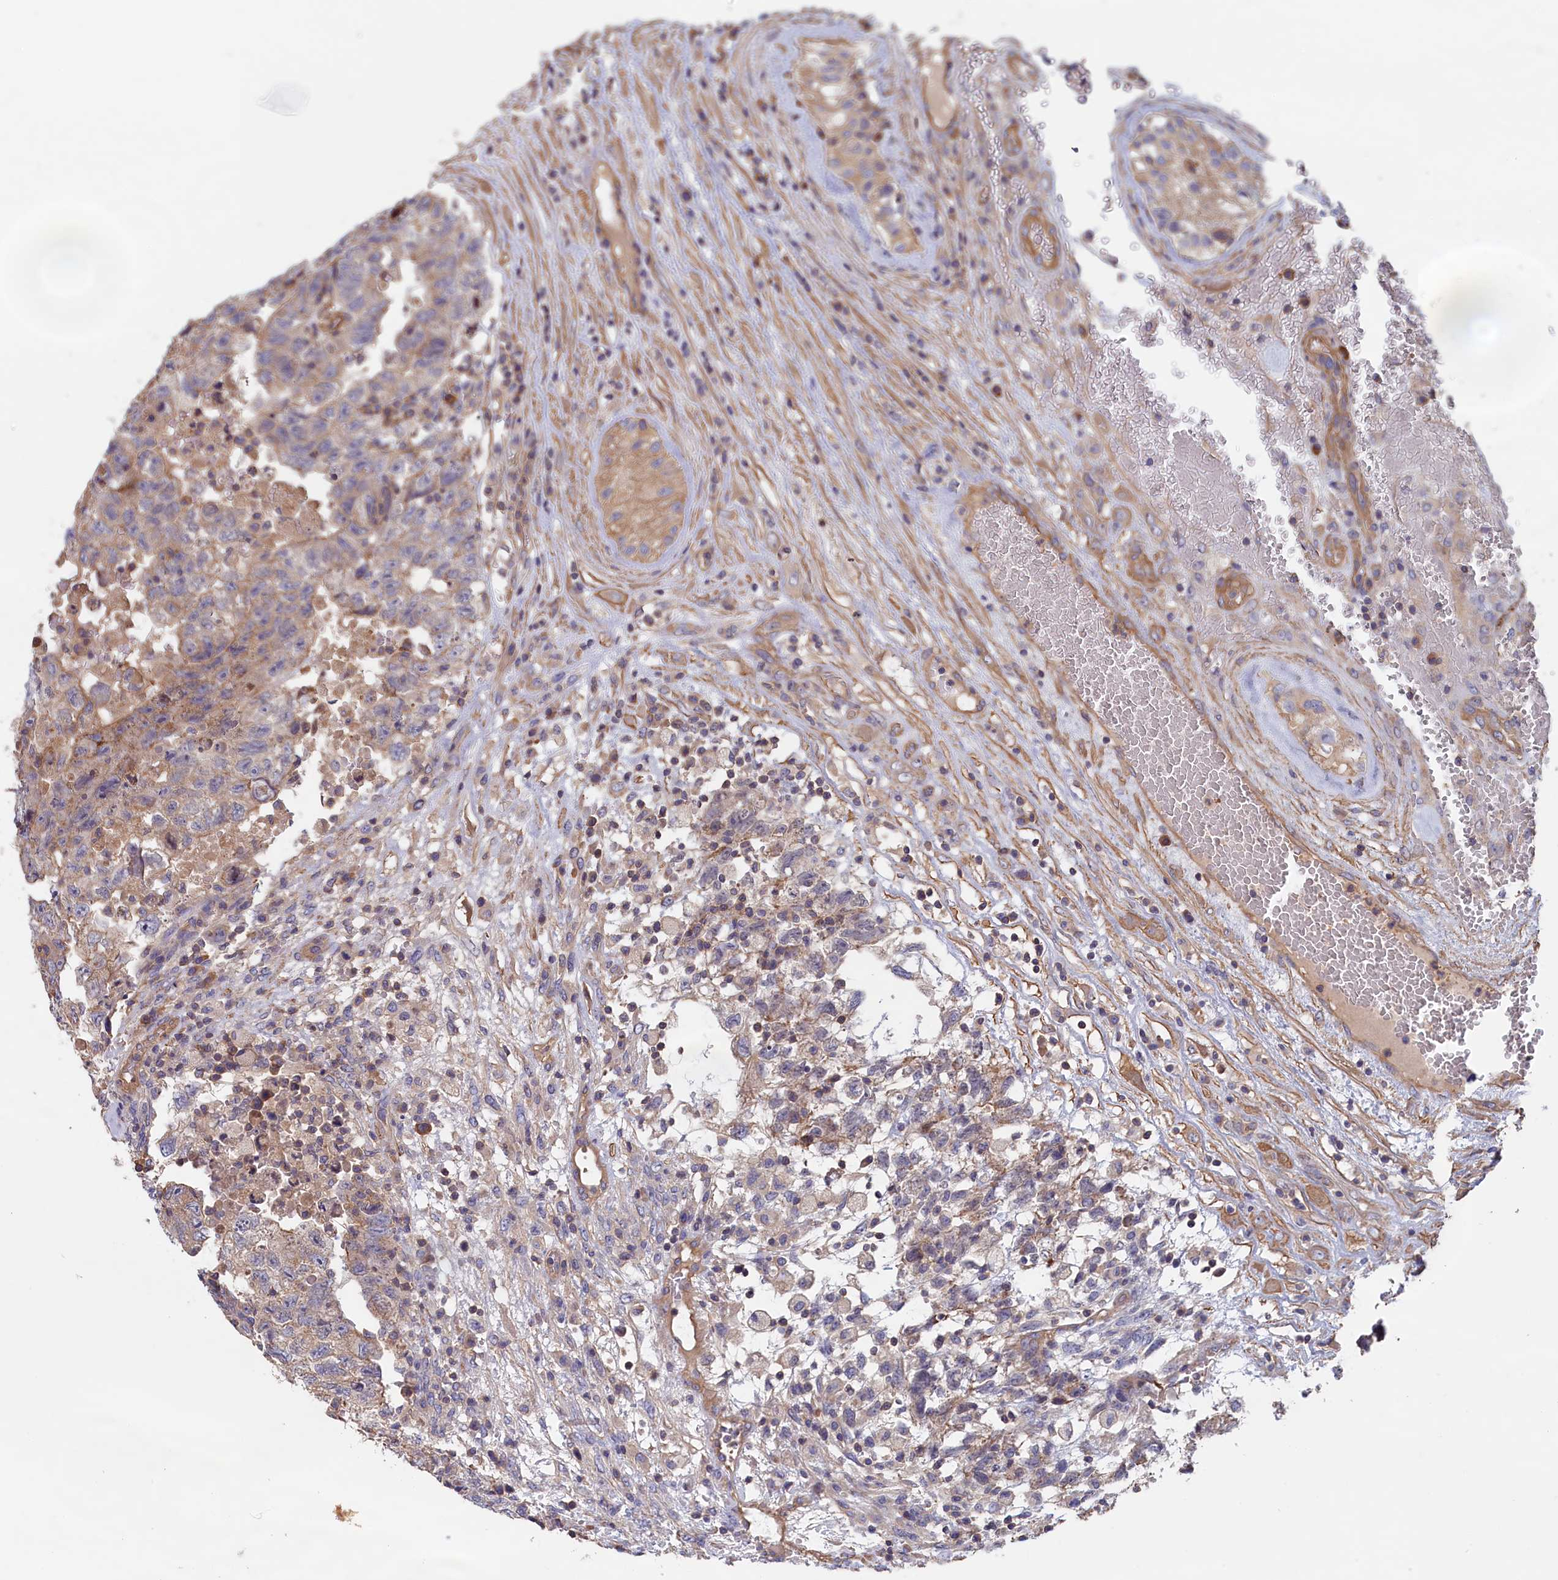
{"staining": {"intensity": "moderate", "quantity": "<25%", "location": "cytoplasmic/membranous"}, "tissue": "testis cancer", "cell_type": "Tumor cells", "image_type": "cancer", "snomed": [{"axis": "morphology", "description": "Carcinoma, Embryonal, NOS"}, {"axis": "topography", "description": "Testis"}], "caption": "A brown stain shows moderate cytoplasmic/membranous expression of a protein in embryonal carcinoma (testis) tumor cells.", "gene": "ANKRD2", "patient": {"sex": "male", "age": 36}}